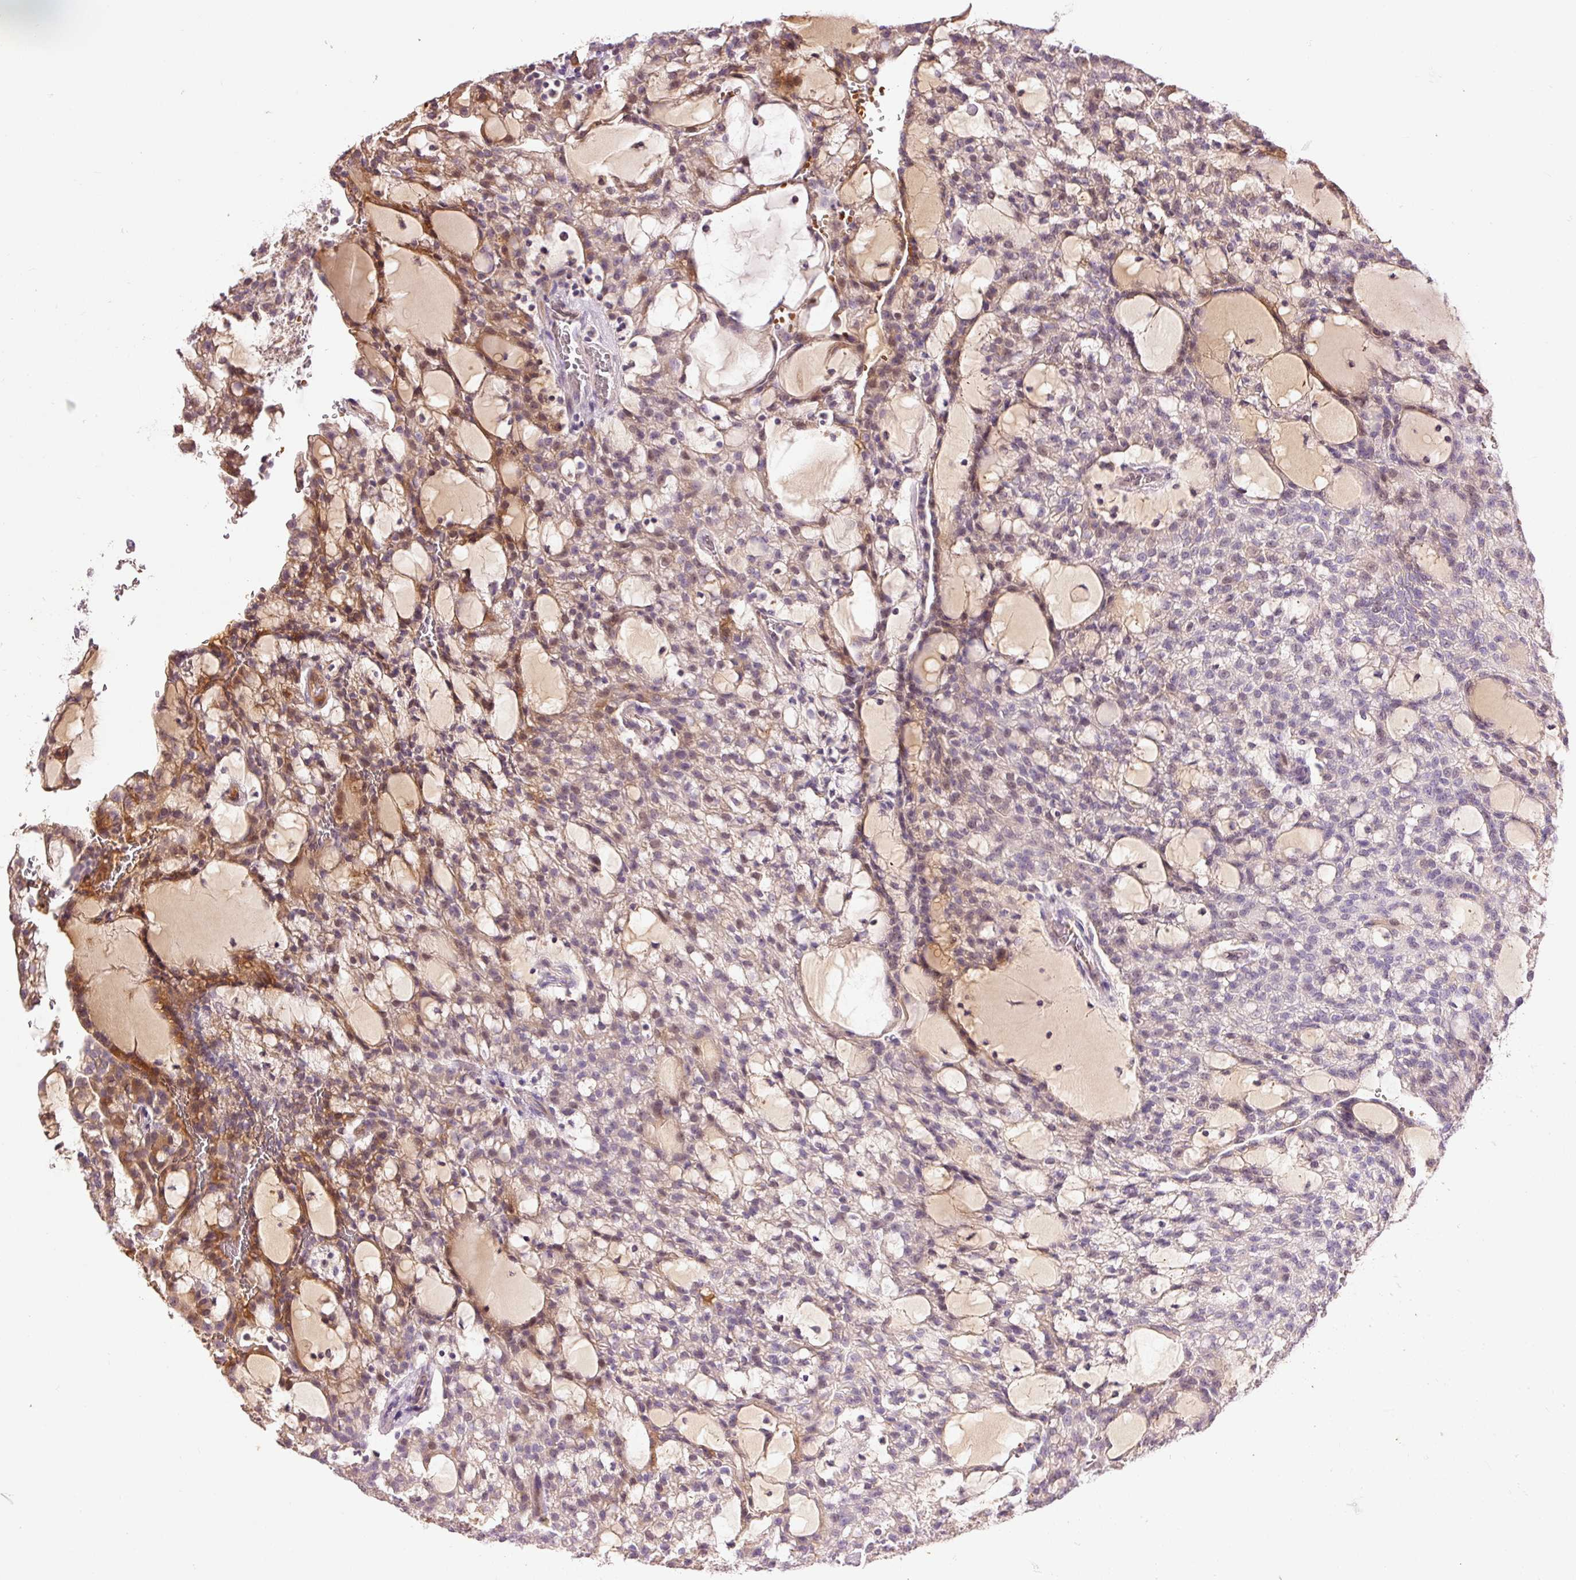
{"staining": {"intensity": "moderate", "quantity": "<25%", "location": "cytoplasmic/membranous,nuclear"}, "tissue": "renal cancer", "cell_type": "Tumor cells", "image_type": "cancer", "snomed": [{"axis": "morphology", "description": "Adenocarcinoma, NOS"}, {"axis": "topography", "description": "Kidney"}], "caption": "Tumor cells exhibit low levels of moderate cytoplasmic/membranous and nuclear positivity in about <25% of cells in renal cancer.", "gene": "CMTM8", "patient": {"sex": "male", "age": 63}}